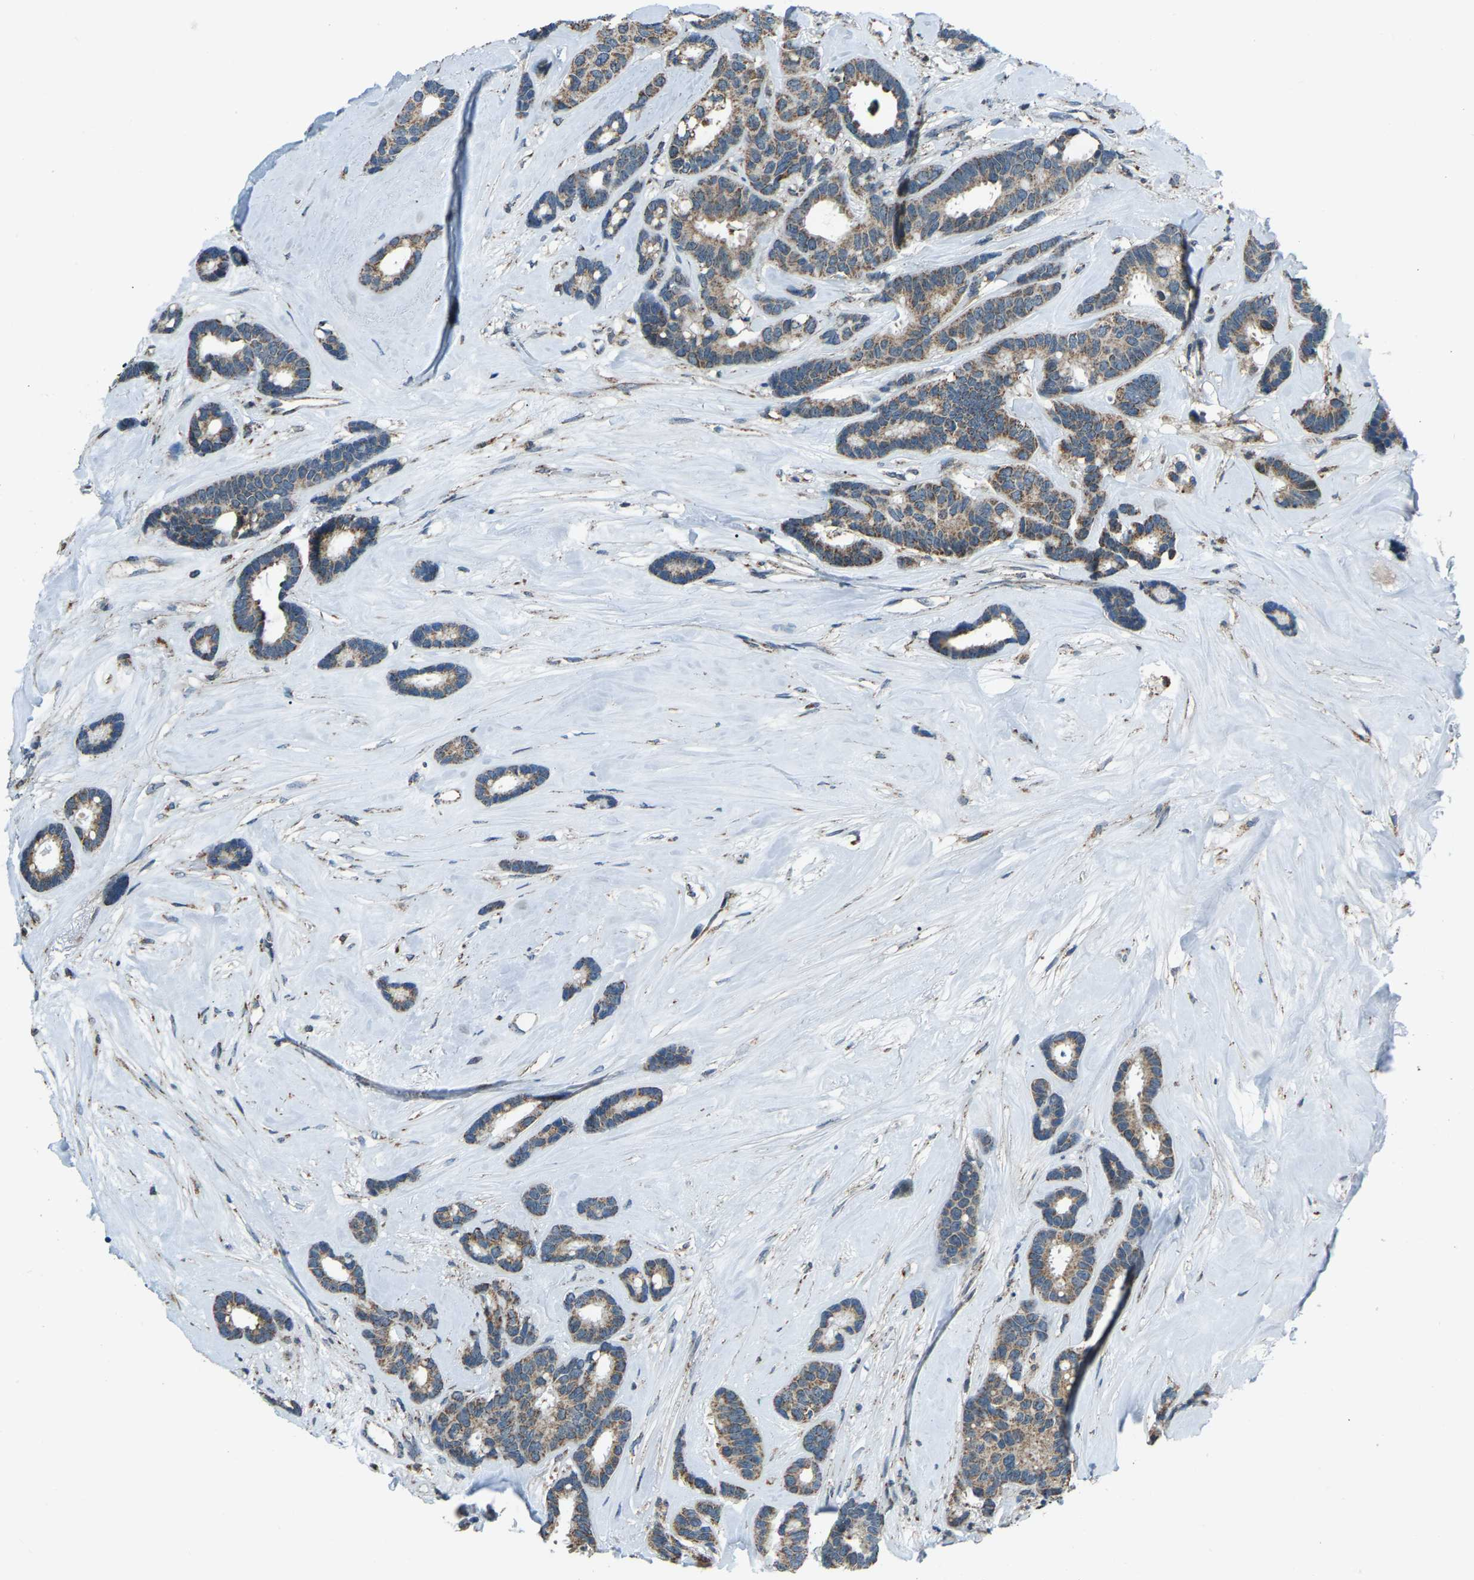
{"staining": {"intensity": "moderate", "quantity": ">75%", "location": "cytoplasmic/membranous"}, "tissue": "breast cancer", "cell_type": "Tumor cells", "image_type": "cancer", "snomed": [{"axis": "morphology", "description": "Duct carcinoma"}, {"axis": "topography", "description": "Breast"}], "caption": "A brown stain highlights moderate cytoplasmic/membranous staining of a protein in invasive ductal carcinoma (breast) tumor cells.", "gene": "RBM33", "patient": {"sex": "female", "age": 87}}